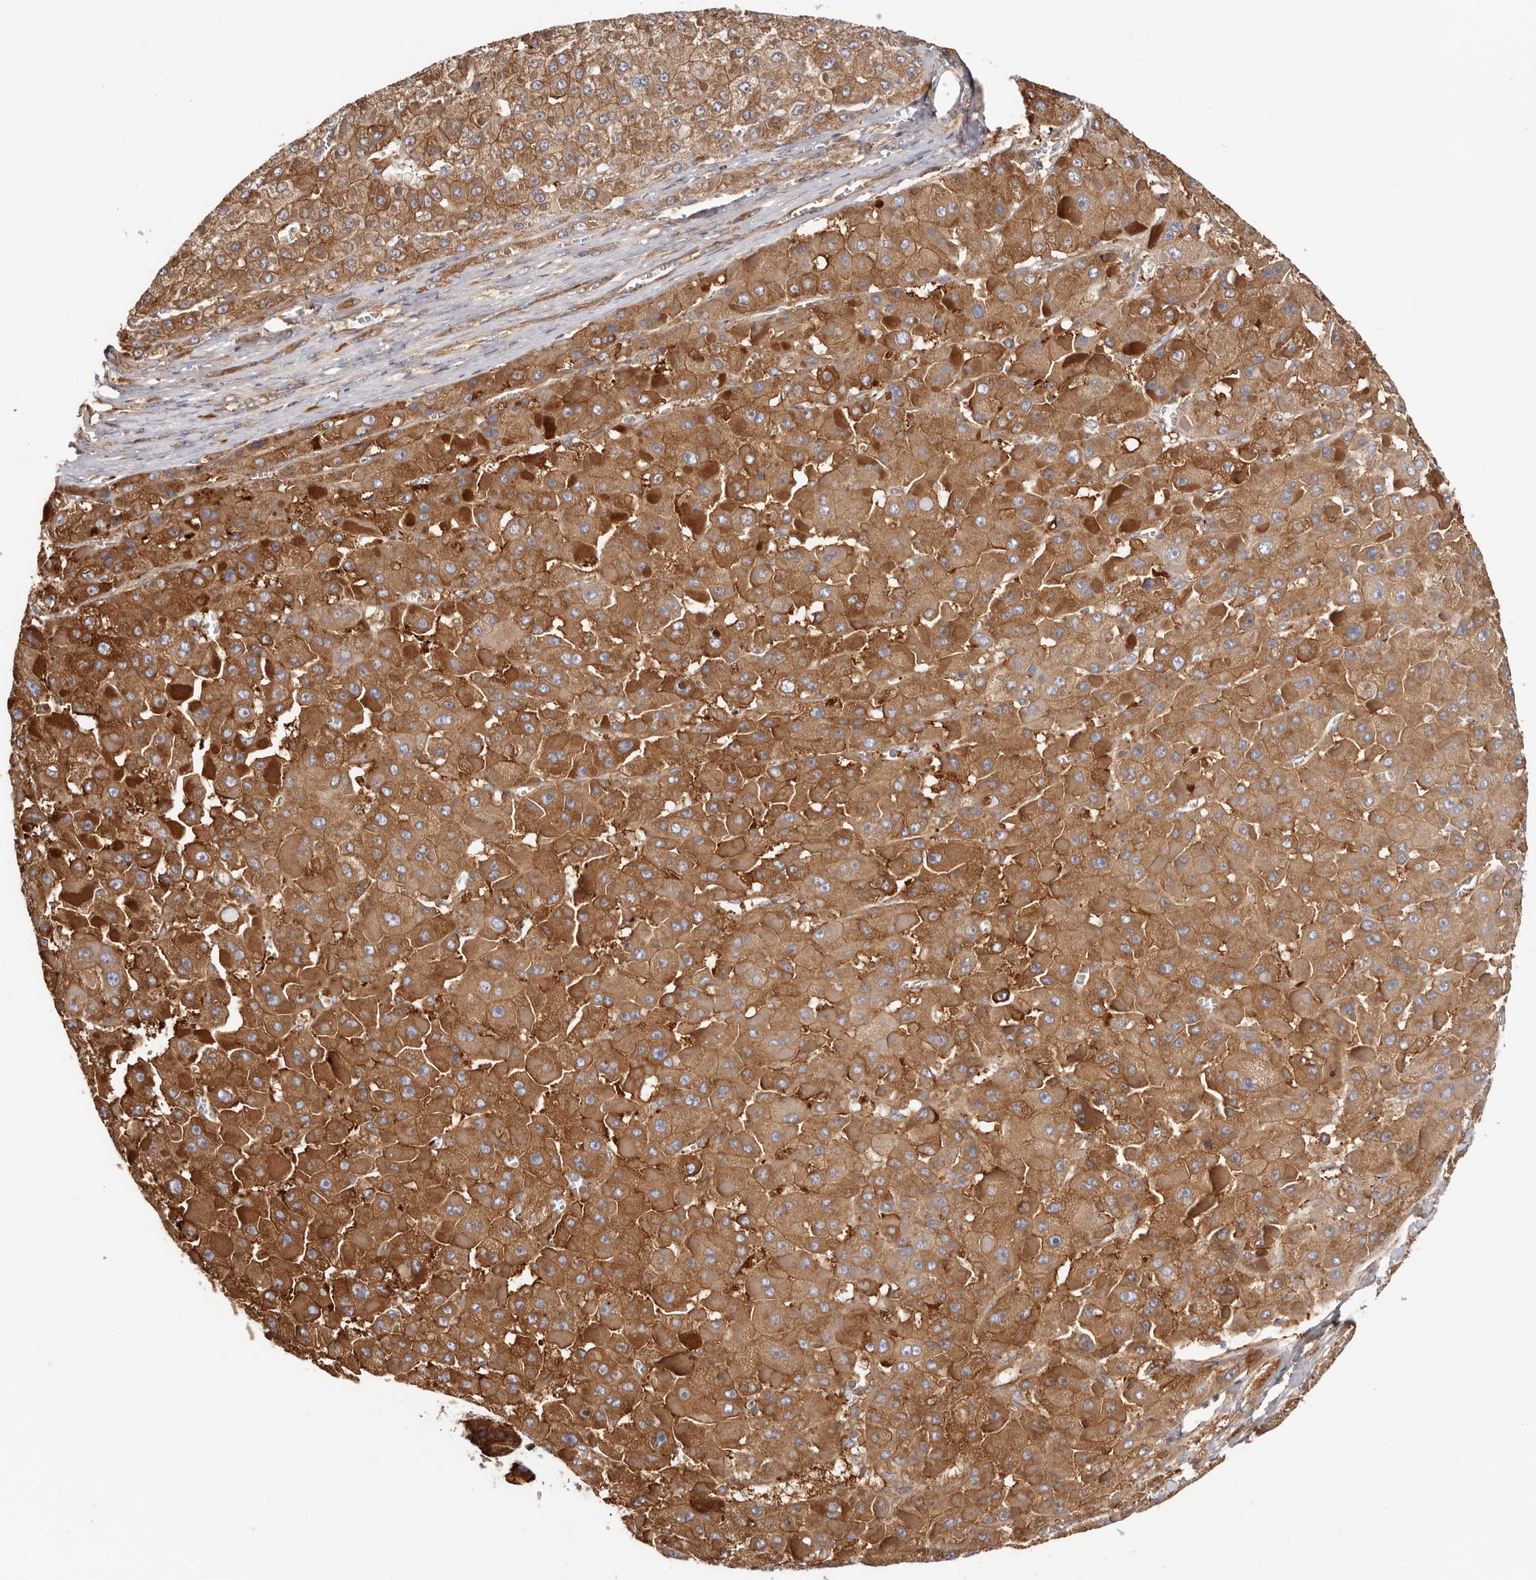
{"staining": {"intensity": "strong", "quantity": ">75%", "location": "cytoplasmic/membranous"}, "tissue": "liver cancer", "cell_type": "Tumor cells", "image_type": "cancer", "snomed": [{"axis": "morphology", "description": "Carcinoma, Hepatocellular, NOS"}, {"axis": "topography", "description": "Liver"}], "caption": "Strong cytoplasmic/membranous expression is present in approximately >75% of tumor cells in liver cancer (hepatocellular carcinoma).", "gene": "EPRS1", "patient": {"sex": "female", "age": 73}}